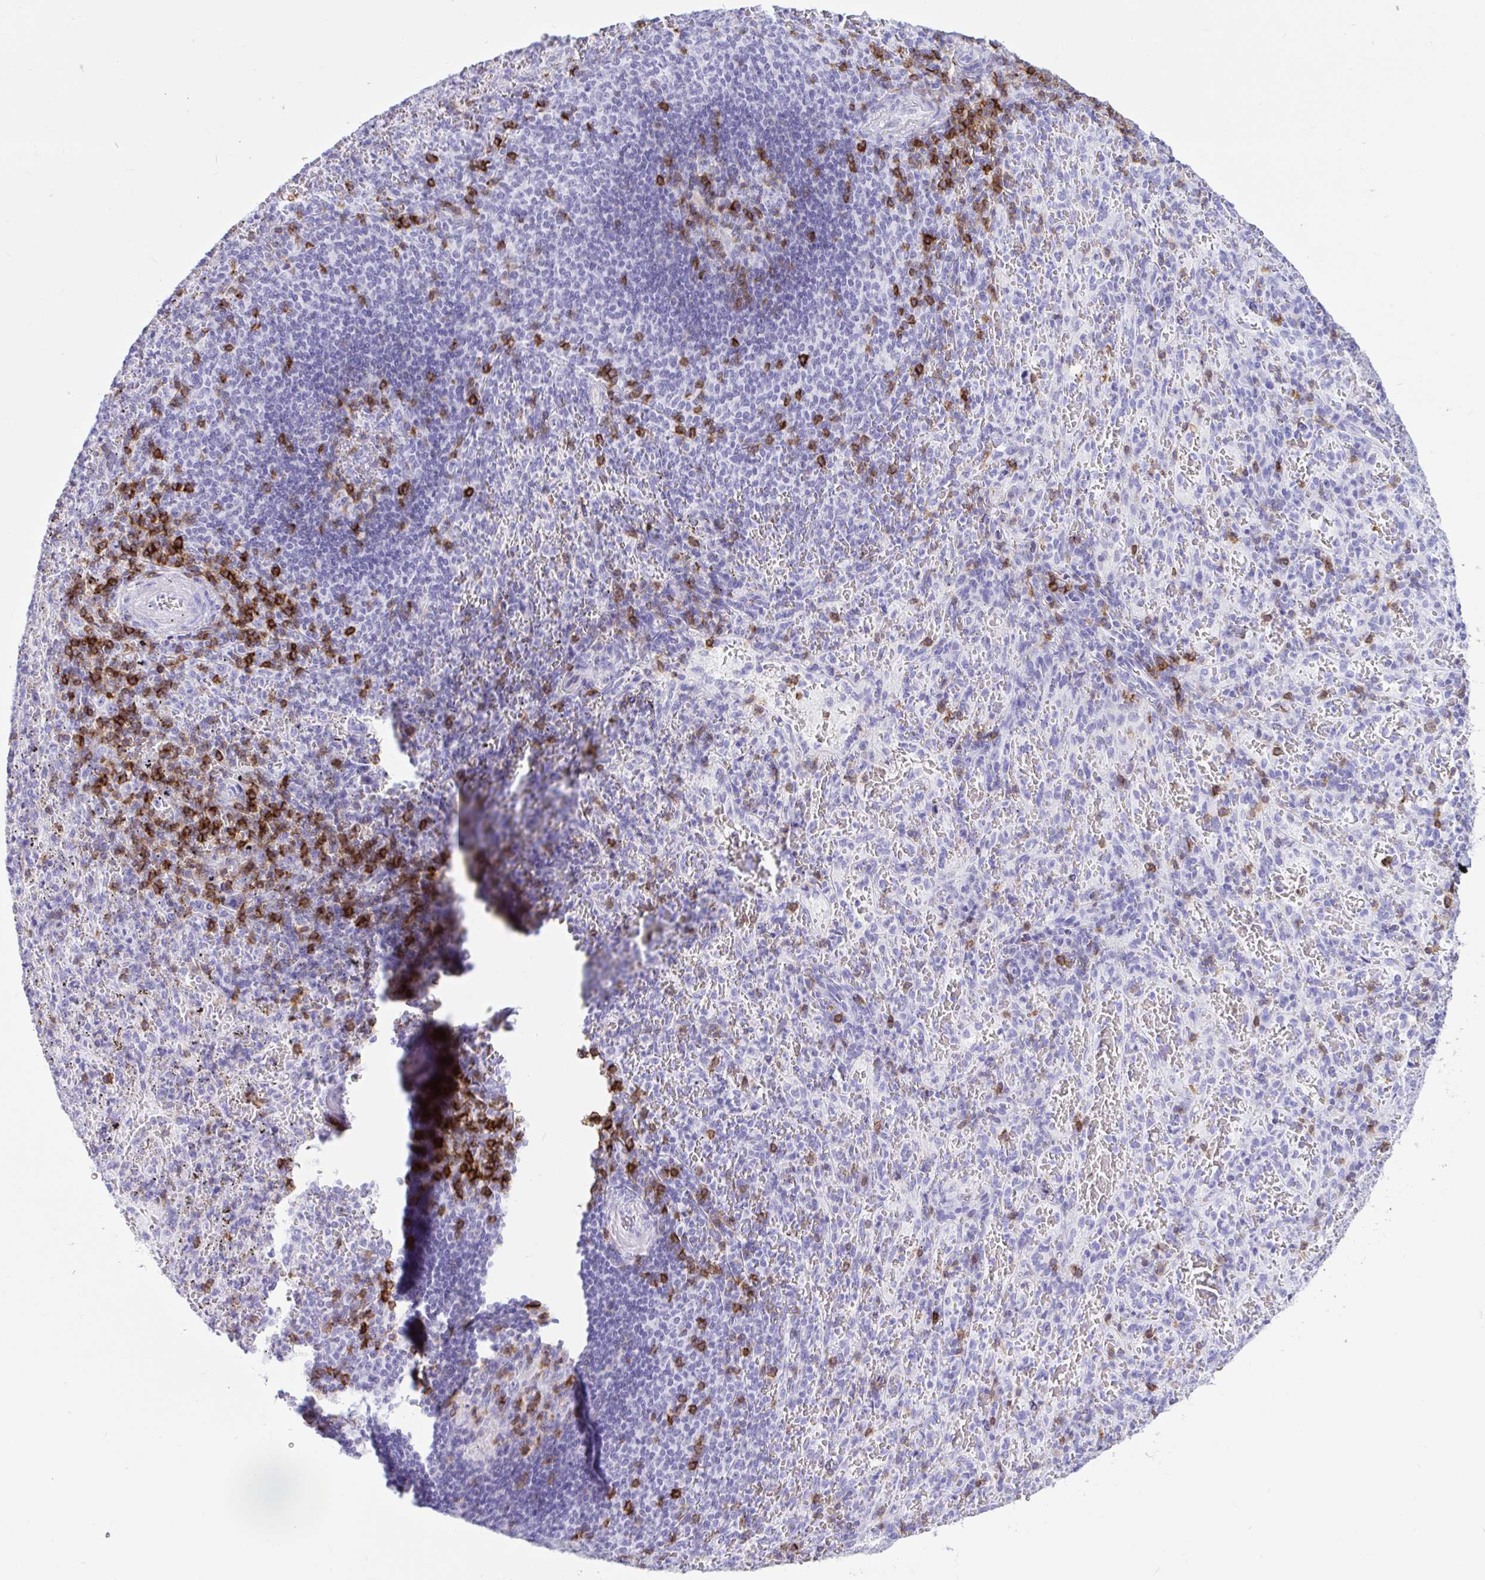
{"staining": {"intensity": "strong", "quantity": "<25%", "location": "cytoplasmic/membranous"}, "tissue": "spleen", "cell_type": "Cells in red pulp", "image_type": "normal", "snomed": [{"axis": "morphology", "description": "Normal tissue, NOS"}, {"axis": "topography", "description": "Spleen"}], "caption": "Human spleen stained for a protein (brown) demonstrates strong cytoplasmic/membranous positive staining in about <25% of cells in red pulp.", "gene": "CD5", "patient": {"sex": "male", "age": 57}}